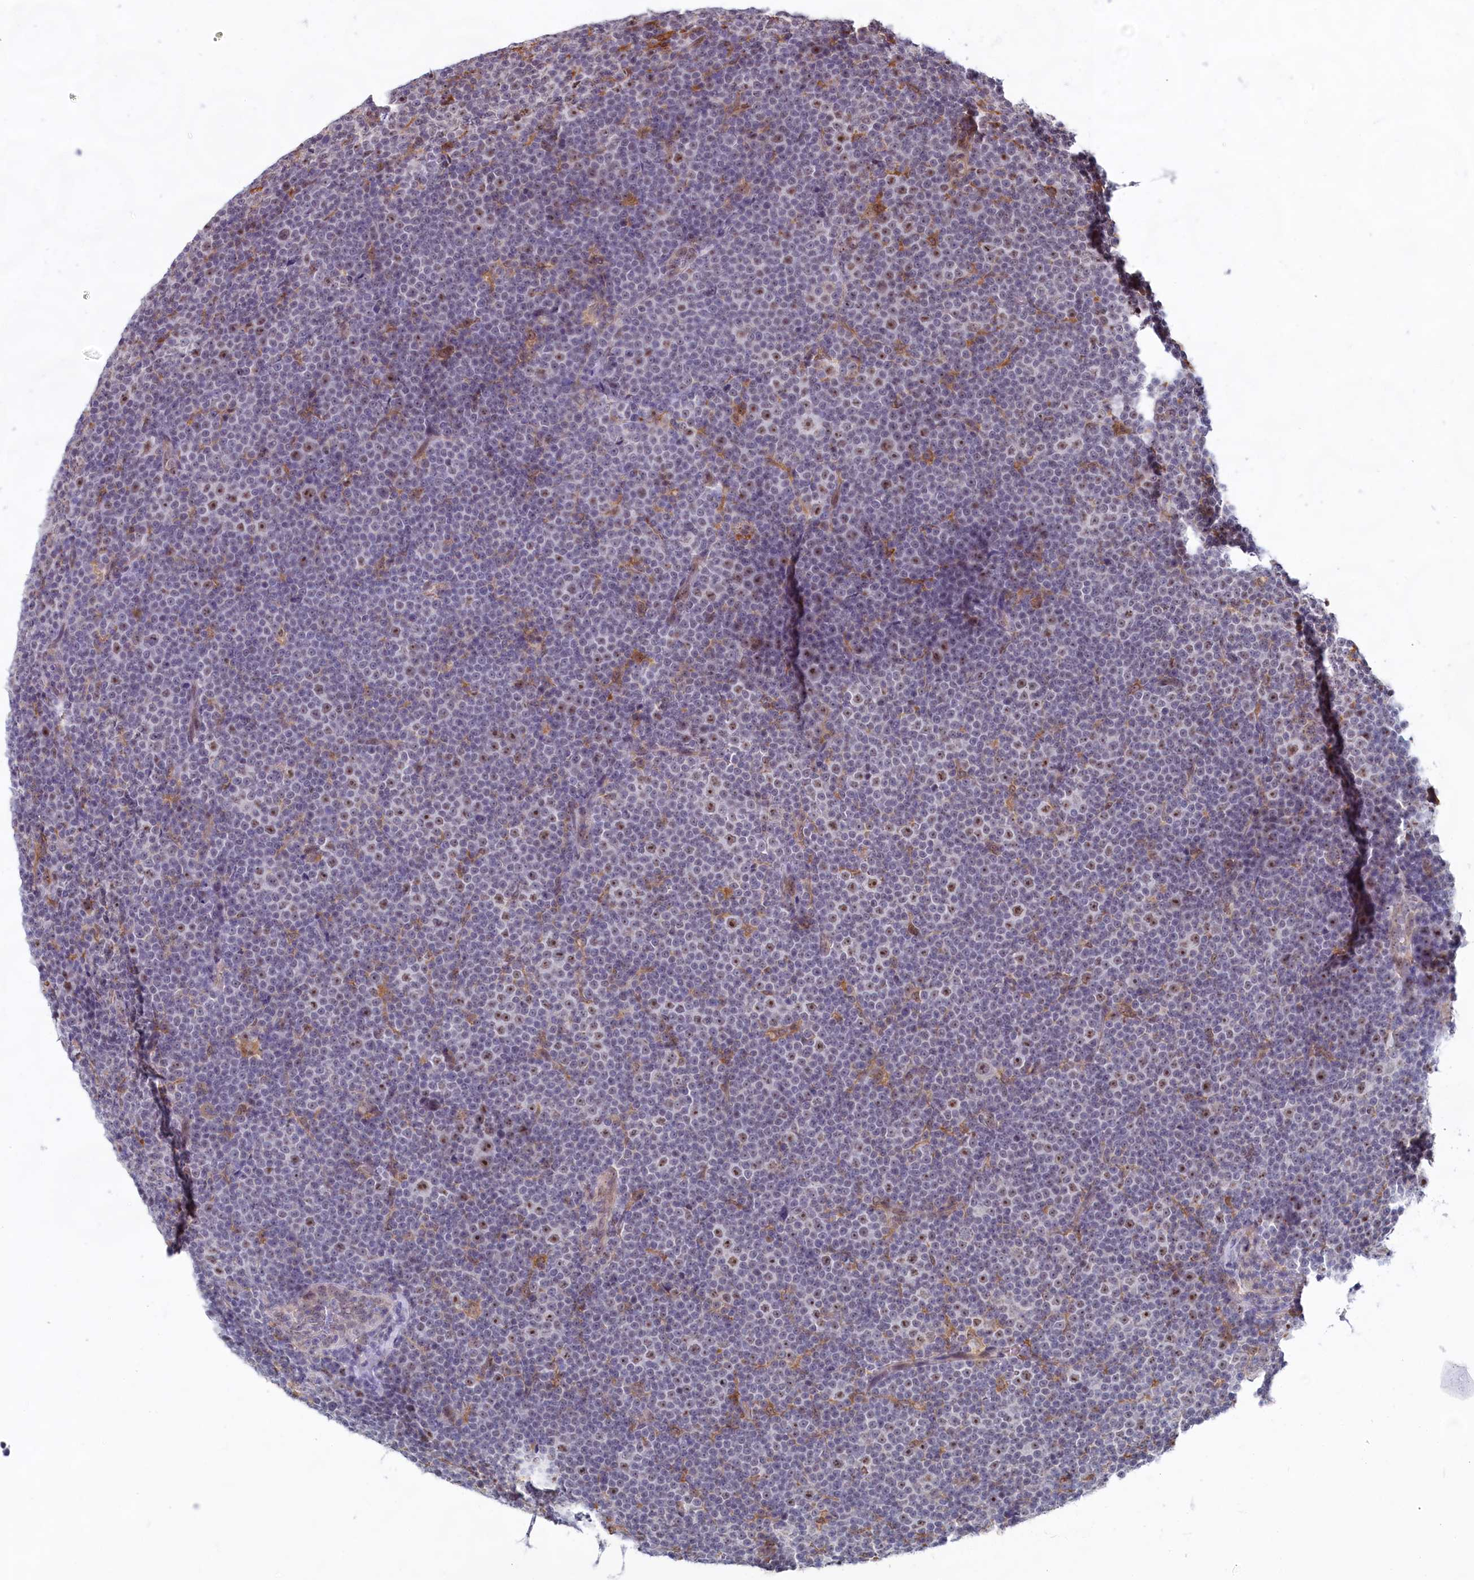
{"staining": {"intensity": "moderate", "quantity": "<25%", "location": "nuclear"}, "tissue": "lymphoma", "cell_type": "Tumor cells", "image_type": "cancer", "snomed": [{"axis": "morphology", "description": "Malignant lymphoma, non-Hodgkin's type, Low grade"}, {"axis": "topography", "description": "Lymph node"}], "caption": "This is a micrograph of immunohistochemistry staining of low-grade malignant lymphoma, non-Hodgkin's type, which shows moderate positivity in the nuclear of tumor cells.", "gene": "C1D", "patient": {"sex": "female", "age": 67}}